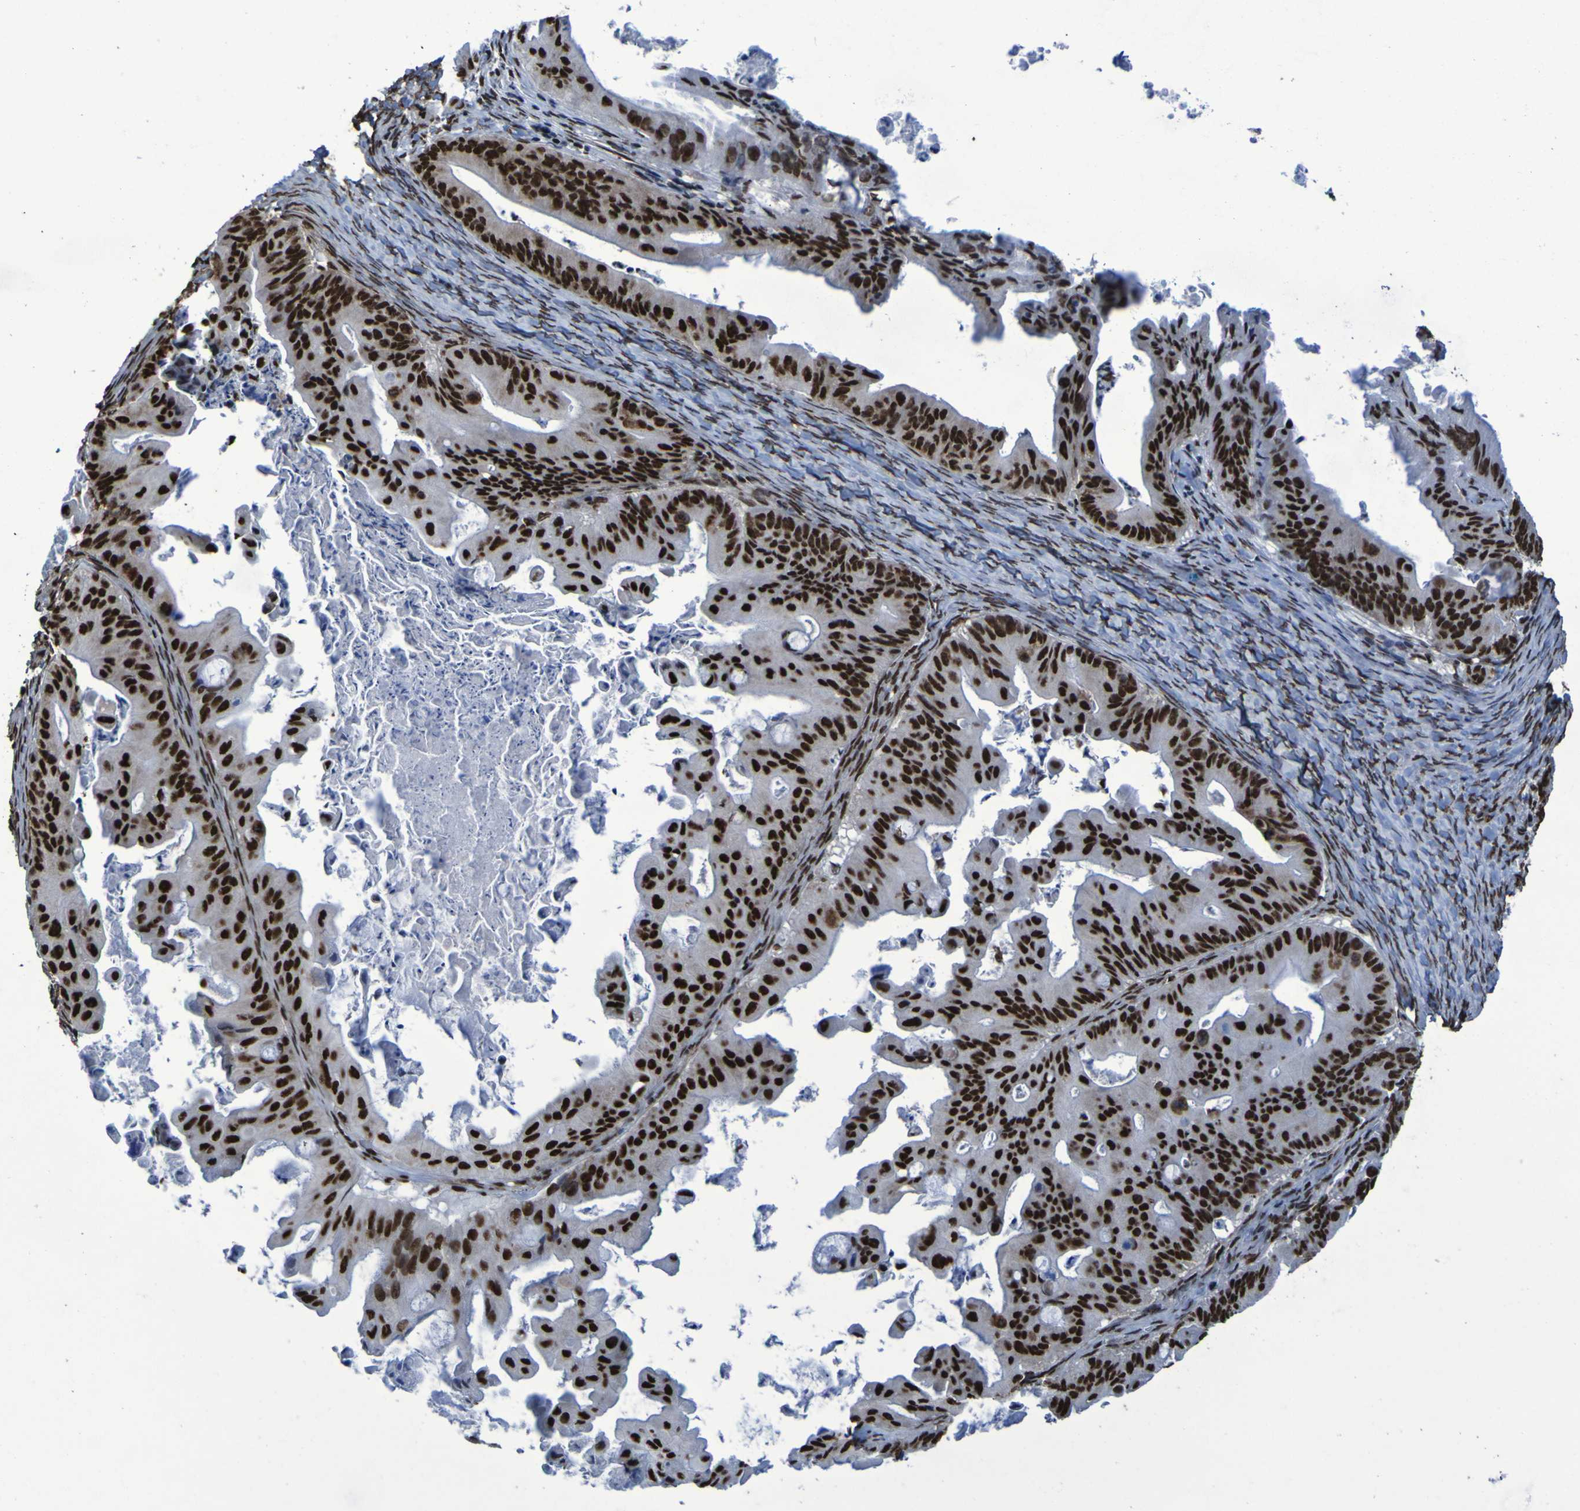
{"staining": {"intensity": "strong", "quantity": ">75%", "location": "nuclear"}, "tissue": "ovarian cancer", "cell_type": "Tumor cells", "image_type": "cancer", "snomed": [{"axis": "morphology", "description": "Cystadenocarcinoma, mucinous, NOS"}, {"axis": "topography", "description": "Ovary"}], "caption": "Brown immunohistochemical staining in human ovarian cancer (mucinous cystadenocarcinoma) demonstrates strong nuclear positivity in about >75% of tumor cells.", "gene": "HNRNPR", "patient": {"sex": "female", "age": 37}}